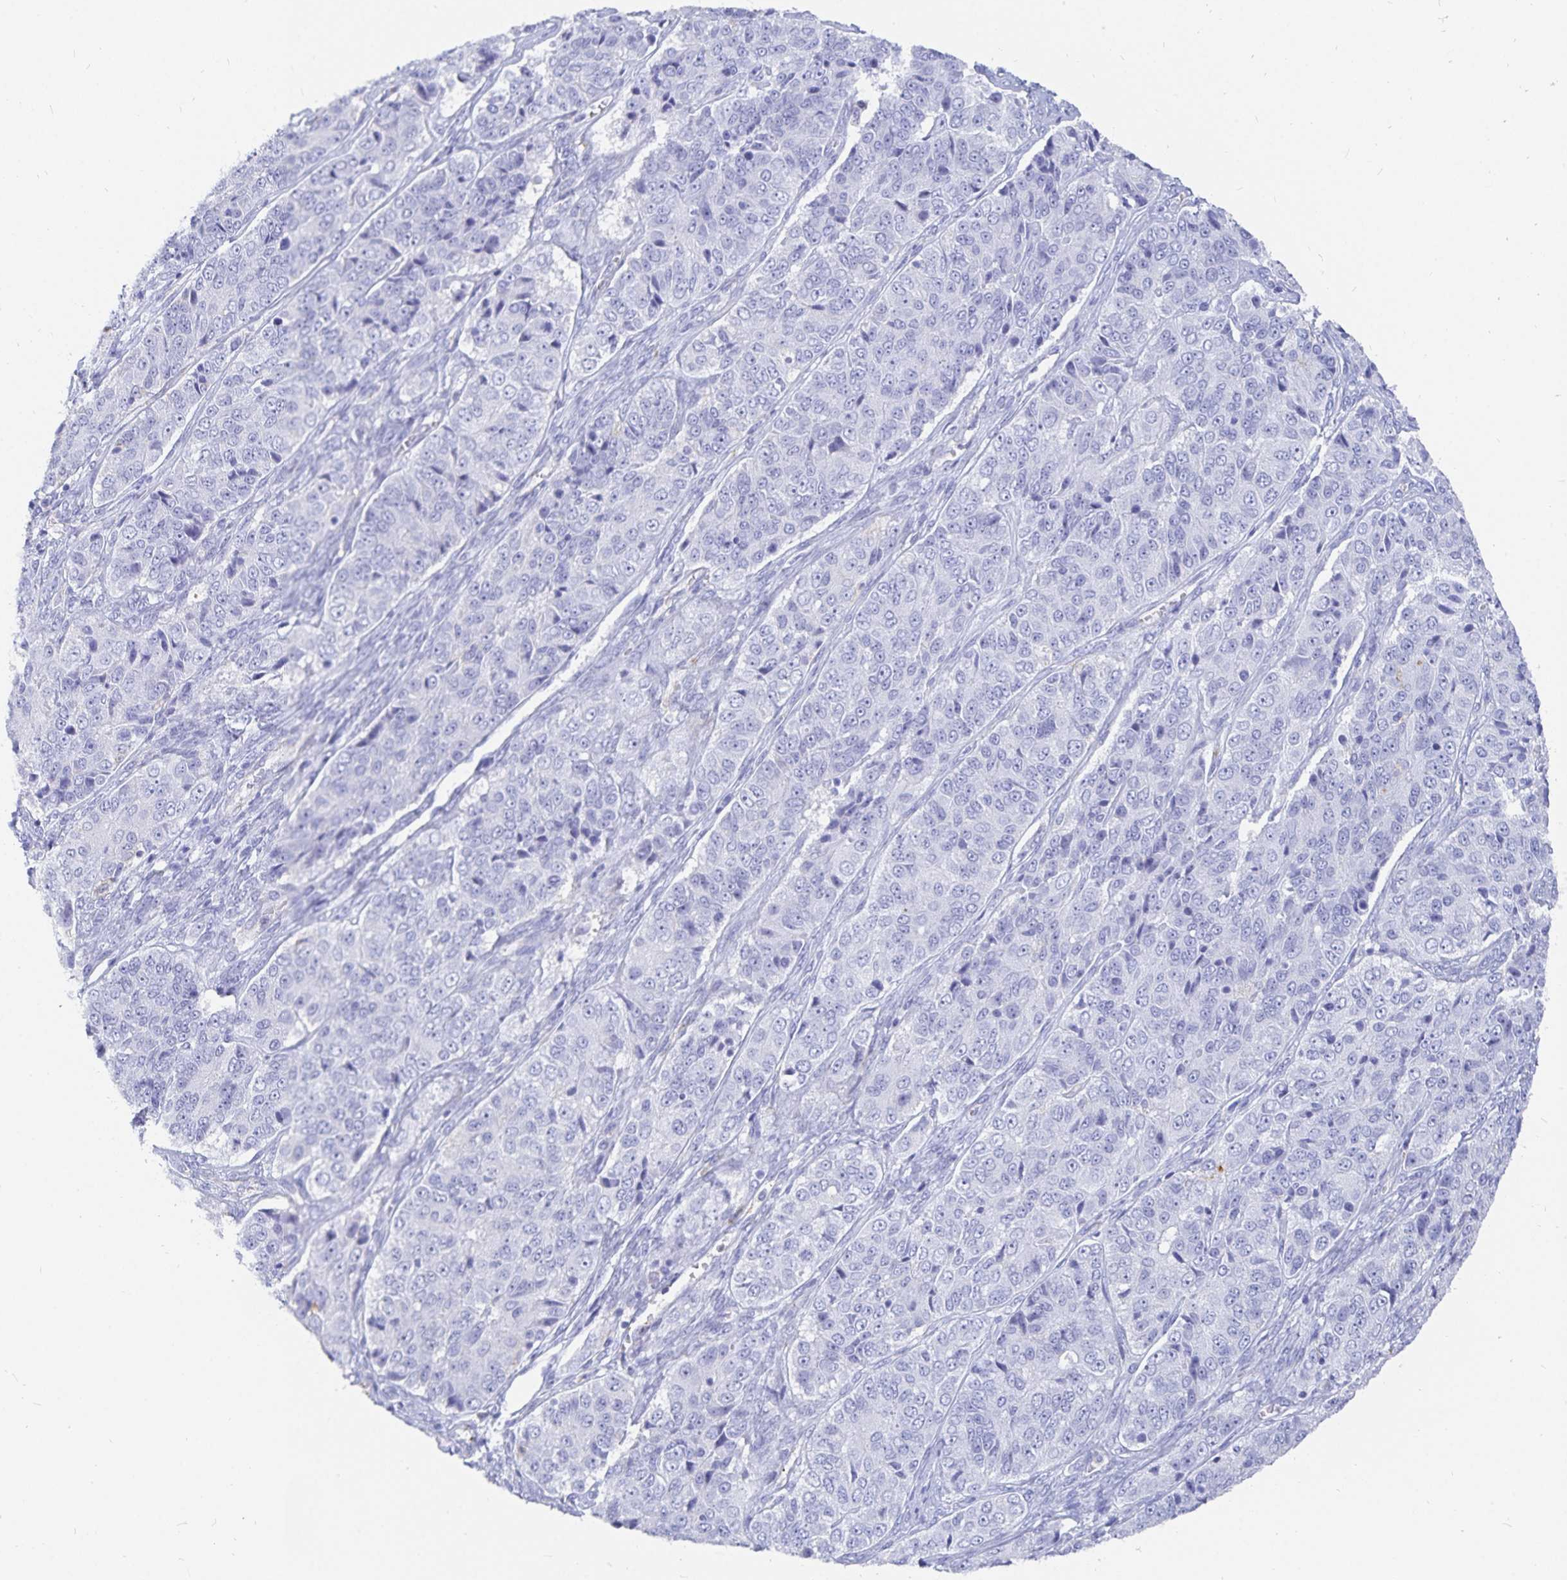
{"staining": {"intensity": "negative", "quantity": "none", "location": "none"}, "tissue": "ovarian cancer", "cell_type": "Tumor cells", "image_type": "cancer", "snomed": [{"axis": "morphology", "description": "Carcinoma, endometroid"}, {"axis": "topography", "description": "Ovary"}], "caption": "An image of human ovarian endometroid carcinoma is negative for staining in tumor cells.", "gene": "INSL5", "patient": {"sex": "female", "age": 51}}